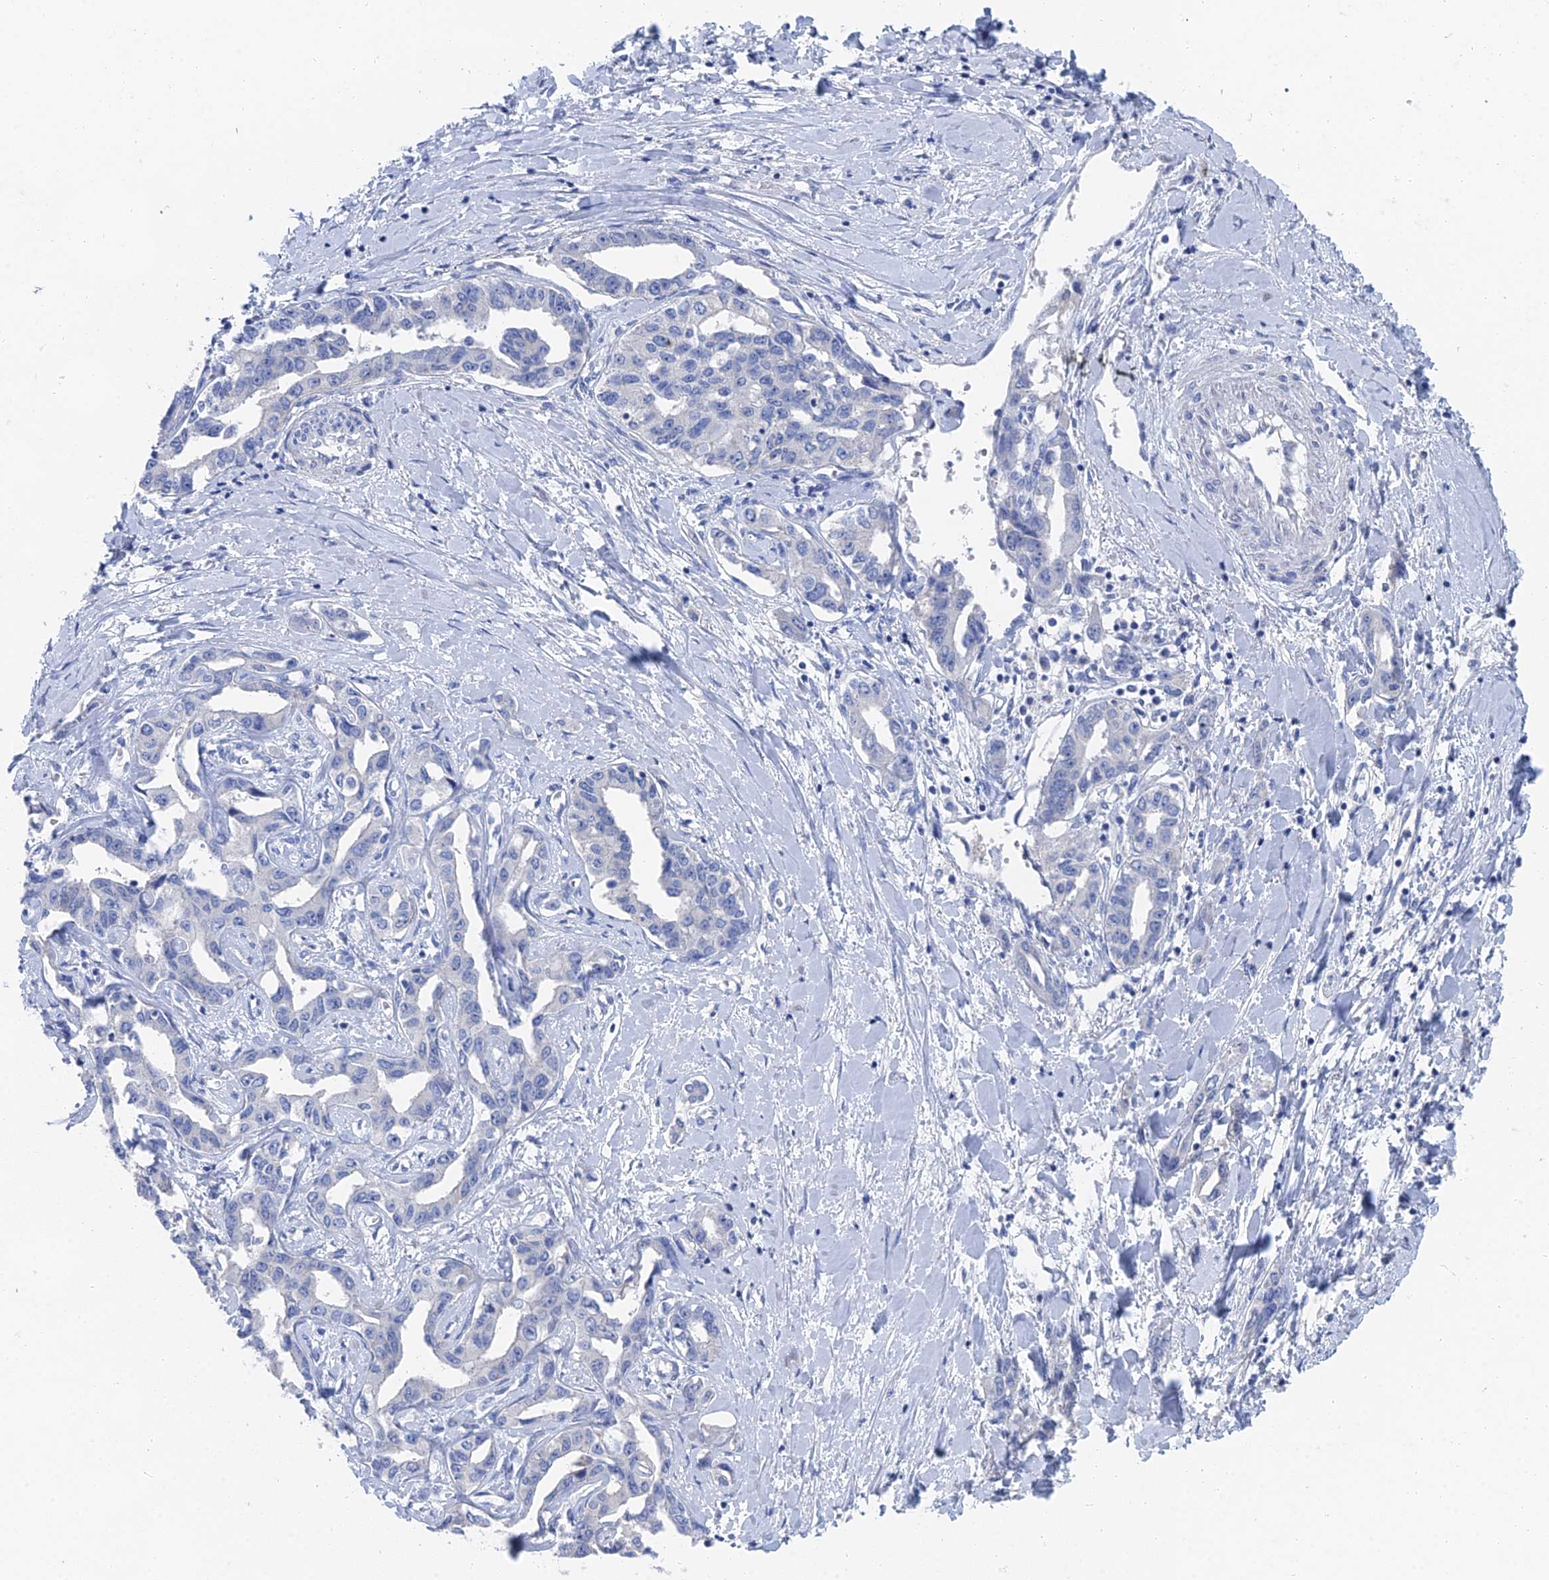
{"staining": {"intensity": "negative", "quantity": "none", "location": "none"}, "tissue": "liver cancer", "cell_type": "Tumor cells", "image_type": "cancer", "snomed": [{"axis": "morphology", "description": "Cholangiocarcinoma"}, {"axis": "topography", "description": "Liver"}], "caption": "An image of human liver cancer (cholangiocarcinoma) is negative for staining in tumor cells.", "gene": "GFAP", "patient": {"sex": "male", "age": 59}}